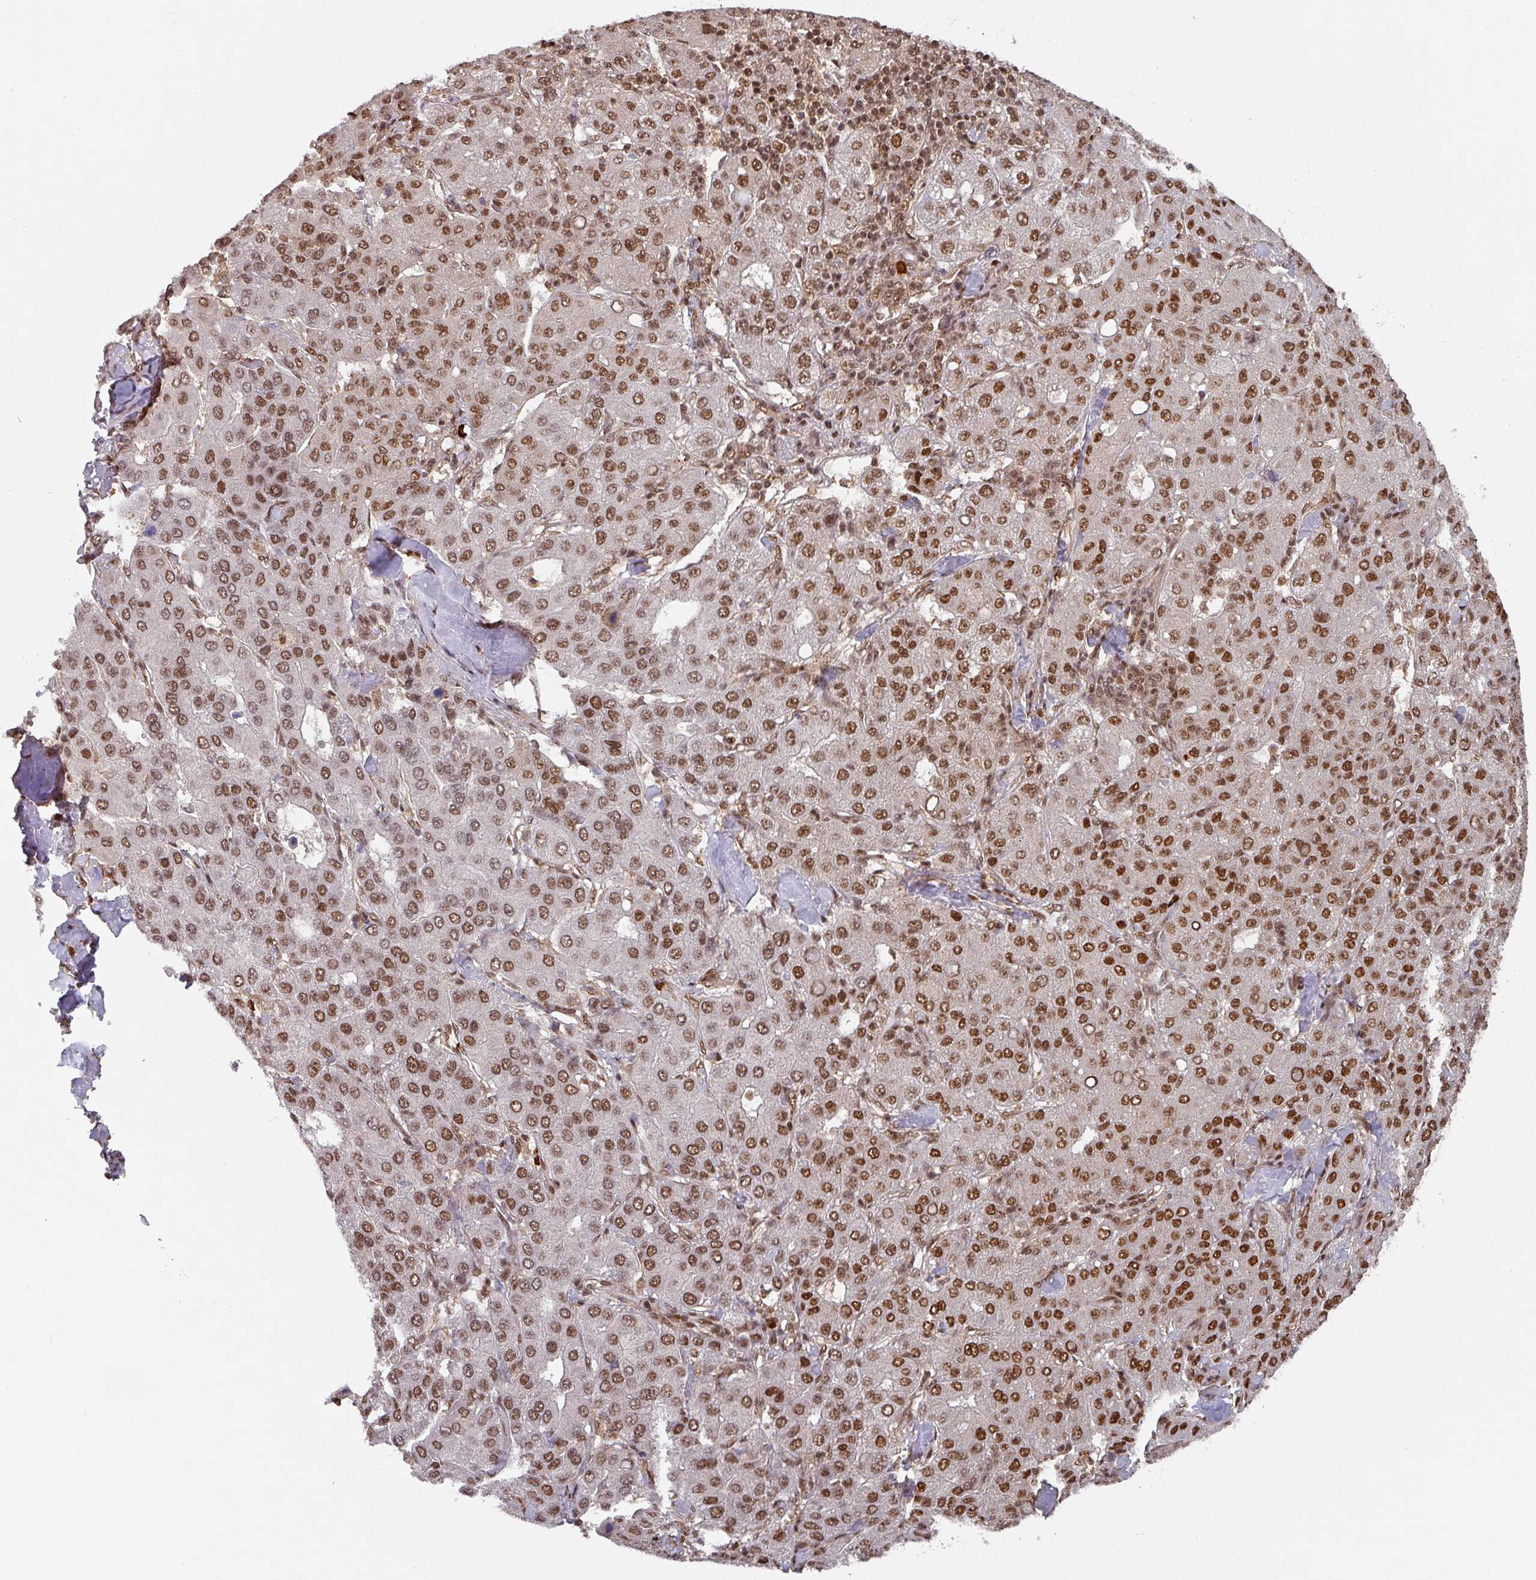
{"staining": {"intensity": "moderate", "quantity": ">75%", "location": "nuclear"}, "tissue": "liver cancer", "cell_type": "Tumor cells", "image_type": "cancer", "snomed": [{"axis": "morphology", "description": "Carcinoma, Hepatocellular, NOS"}, {"axis": "topography", "description": "Liver"}], "caption": "Hepatocellular carcinoma (liver) stained for a protein reveals moderate nuclear positivity in tumor cells.", "gene": "DIDO1", "patient": {"sex": "male", "age": 65}}